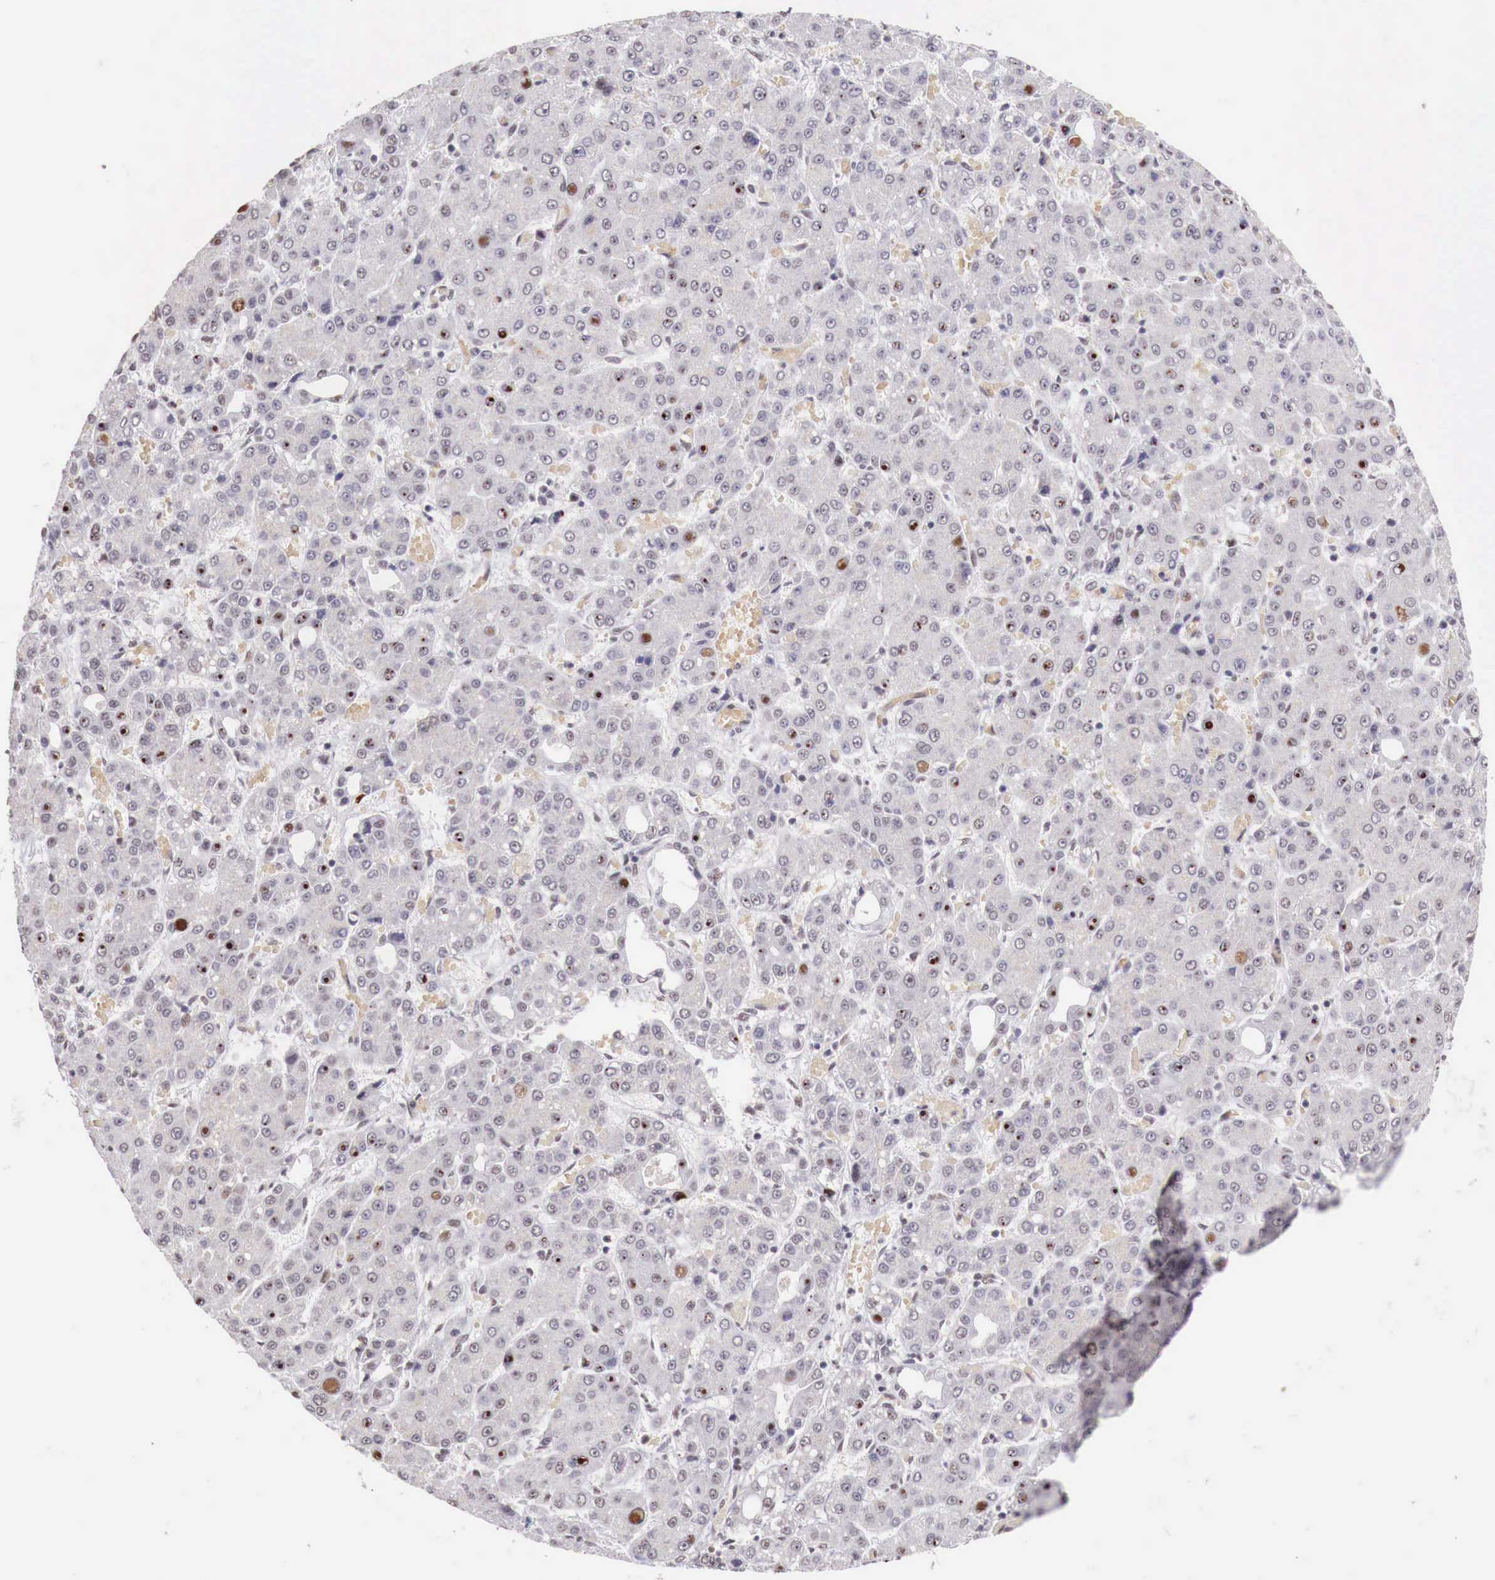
{"staining": {"intensity": "moderate", "quantity": "<25%", "location": "nuclear"}, "tissue": "liver cancer", "cell_type": "Tumor cells", "image_type": "cancer", "snomed": [{"axis": "morphology", "description": "Carcinoma, Hepatocellular, NOS"}, {"axis": "topography", "description": "Liver"}], "caption": "The histopathology image displays a brown stain indicating the presence of a protein in the nuclear of tumor cells in liver cancer (hepatocellular carcinoma). (DAB IHC with brightfield microscopy, high magnification).", "gene": "FOXP2", "patient": {"sex": "male", "age": 69}}